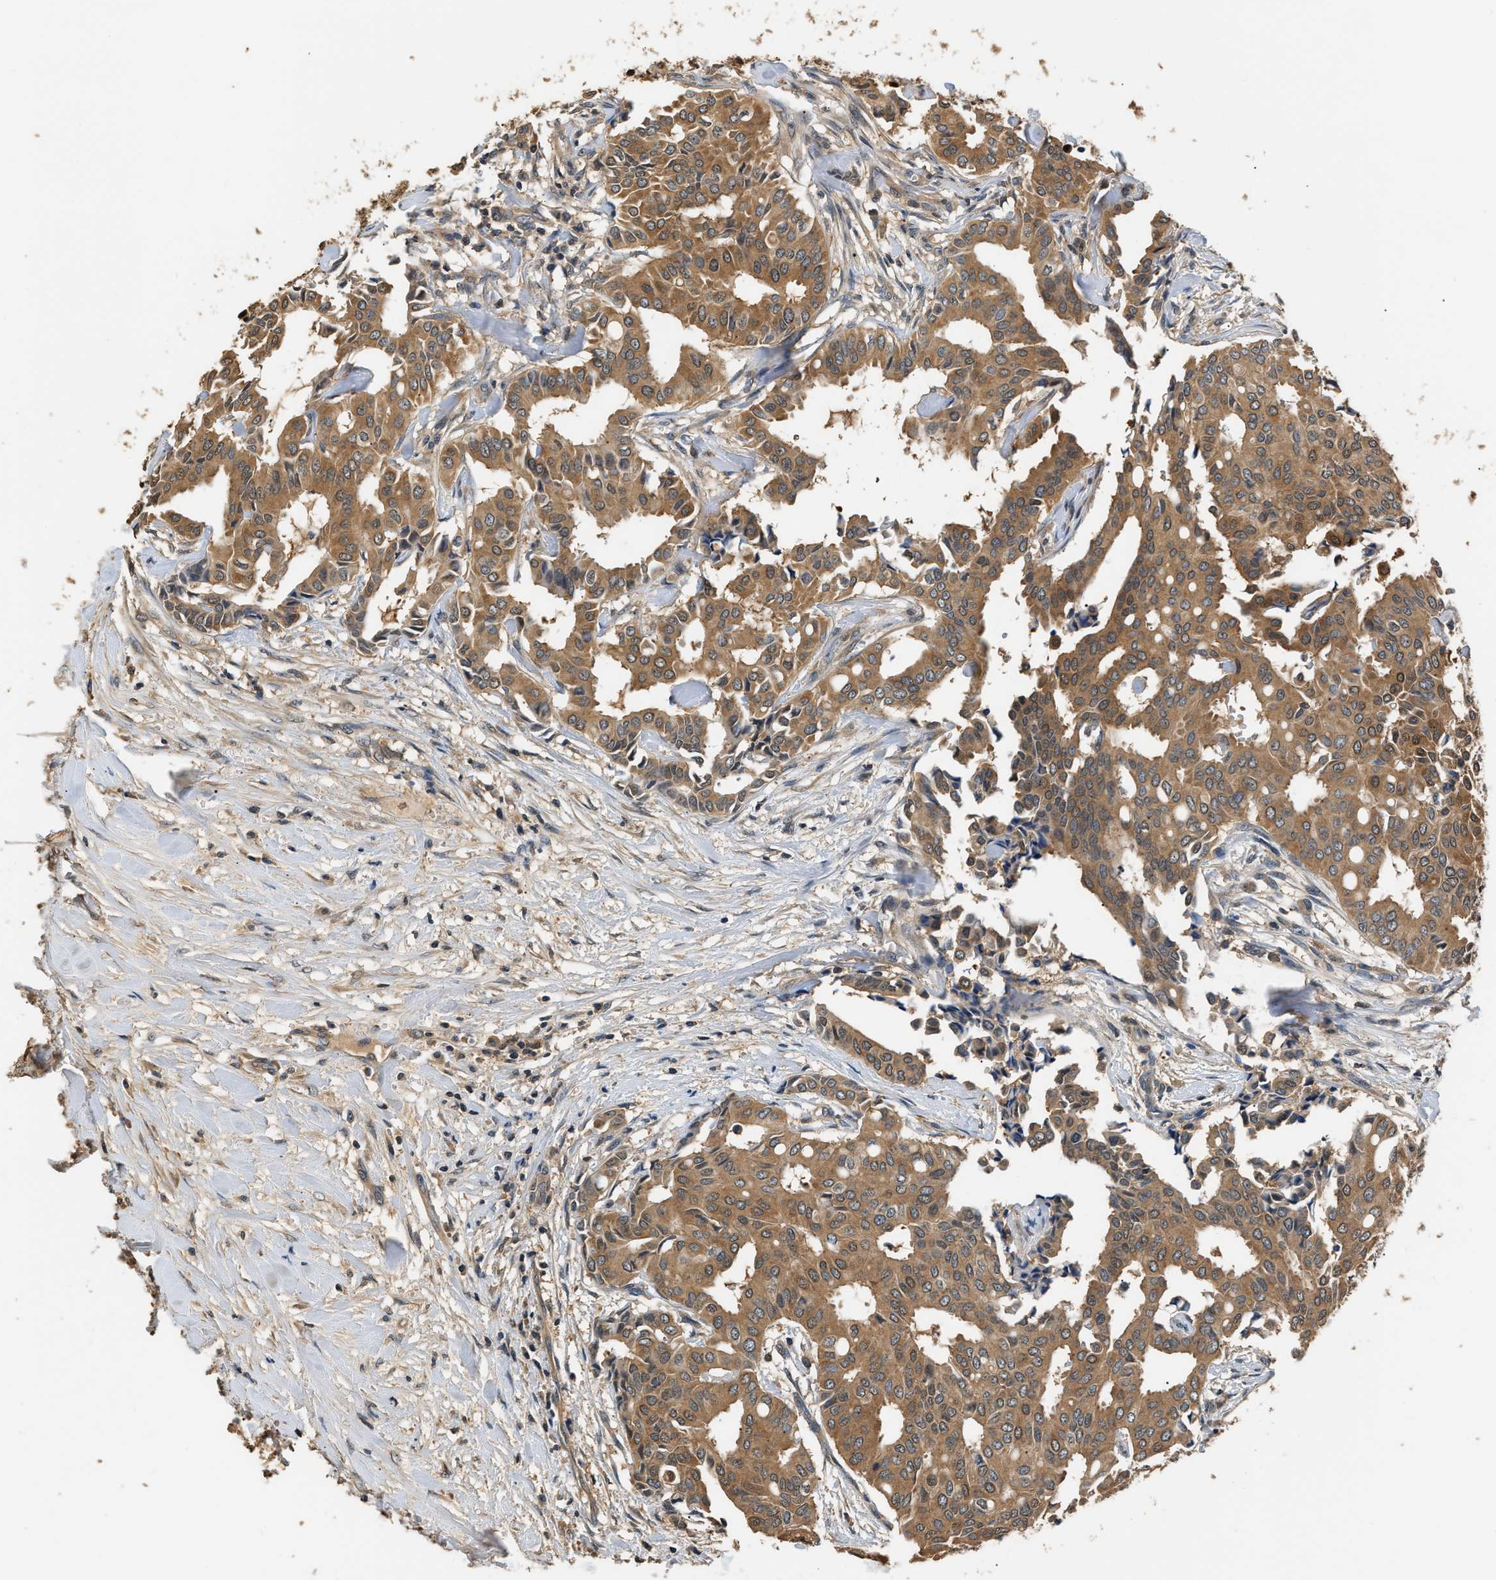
{"staining": {"intensity": "moderate", "quantity": ">75%", "location": "cytoplasmic/membranous"}, "tissue": "head and neck cancer", "cell_type": "Tumor cells", "image_type": "cancer", "snomed": [{"axis": "morphology", "description": "Adenocarcinoma, NOS"}, {"axis": "topography", "description": "Salivary gland"}, {"axis": "topography", "description": "Head-Neck"}], "caption": "Human adenocarcinoma (head and neck) stained with a protein marker exhibits moderate staining in tumor cells.", "gene": "GPI", "patient": {"sex": "female", "age": 59}}